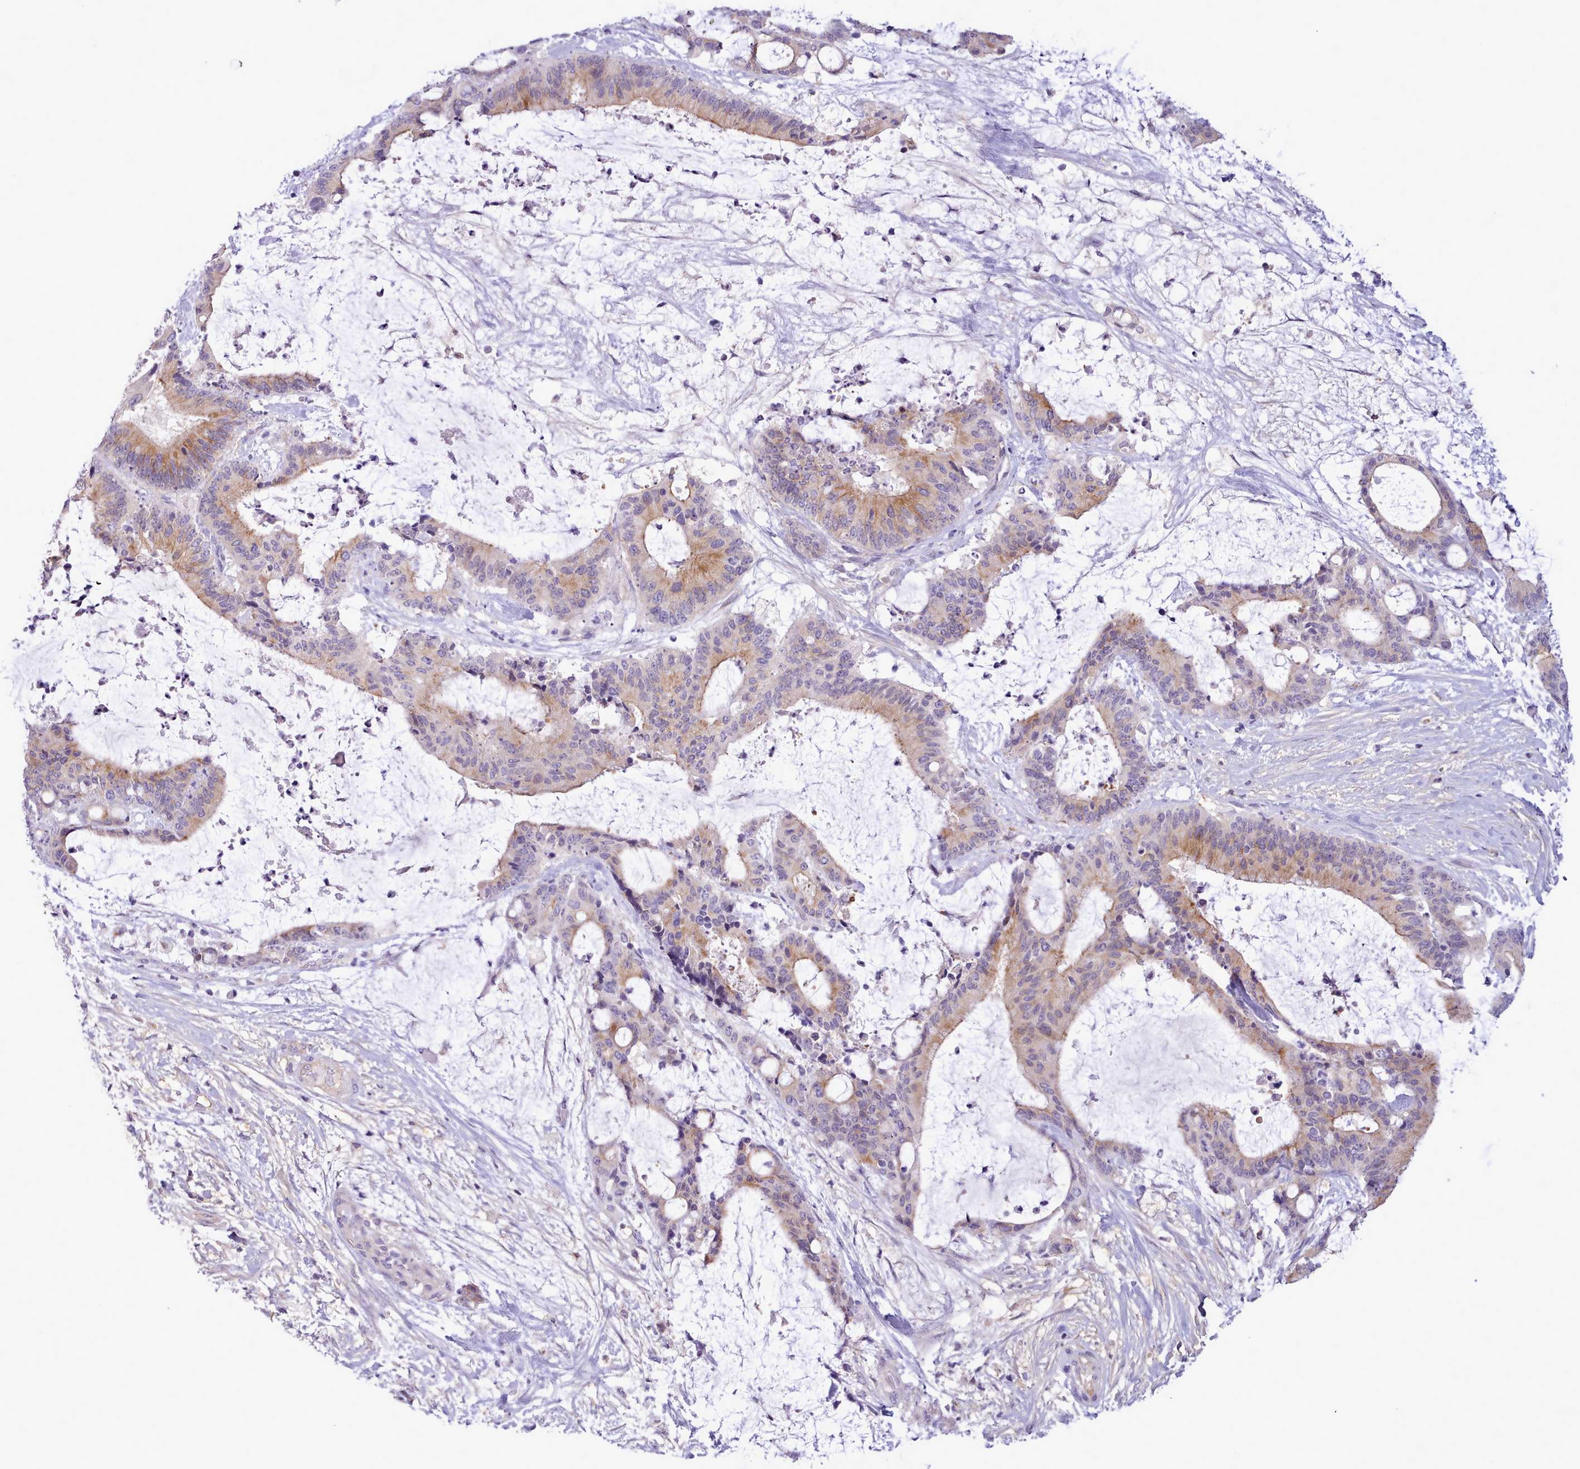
{"staining": {"intensity": "moderate", "quantity": "25%-75%", "location": "cytoplasmic/membranous"}, "tissue": "liver cancer", "cell_type": "Tumor cells", "image_type": "cancer", "snomed": [{"axis": "morphology", "description": "Normal tissue, NOS"}, {"axis": "morphology", "description": "Cholangiocarcinoma"}, {"axis": "topography", "description": "Liver"}, {"axis": "topography", "description": "Peripheral nerve tissue"}], "caption": "The histopathology image demonstrates a brown stain indicating the presence of a protein in the cytoplasmic/membranous of tumor cells in liver cancer (cholangiocarcinoma).", "gene": "CYP2A13", "patient": {"sex": "female", "age": 73}}